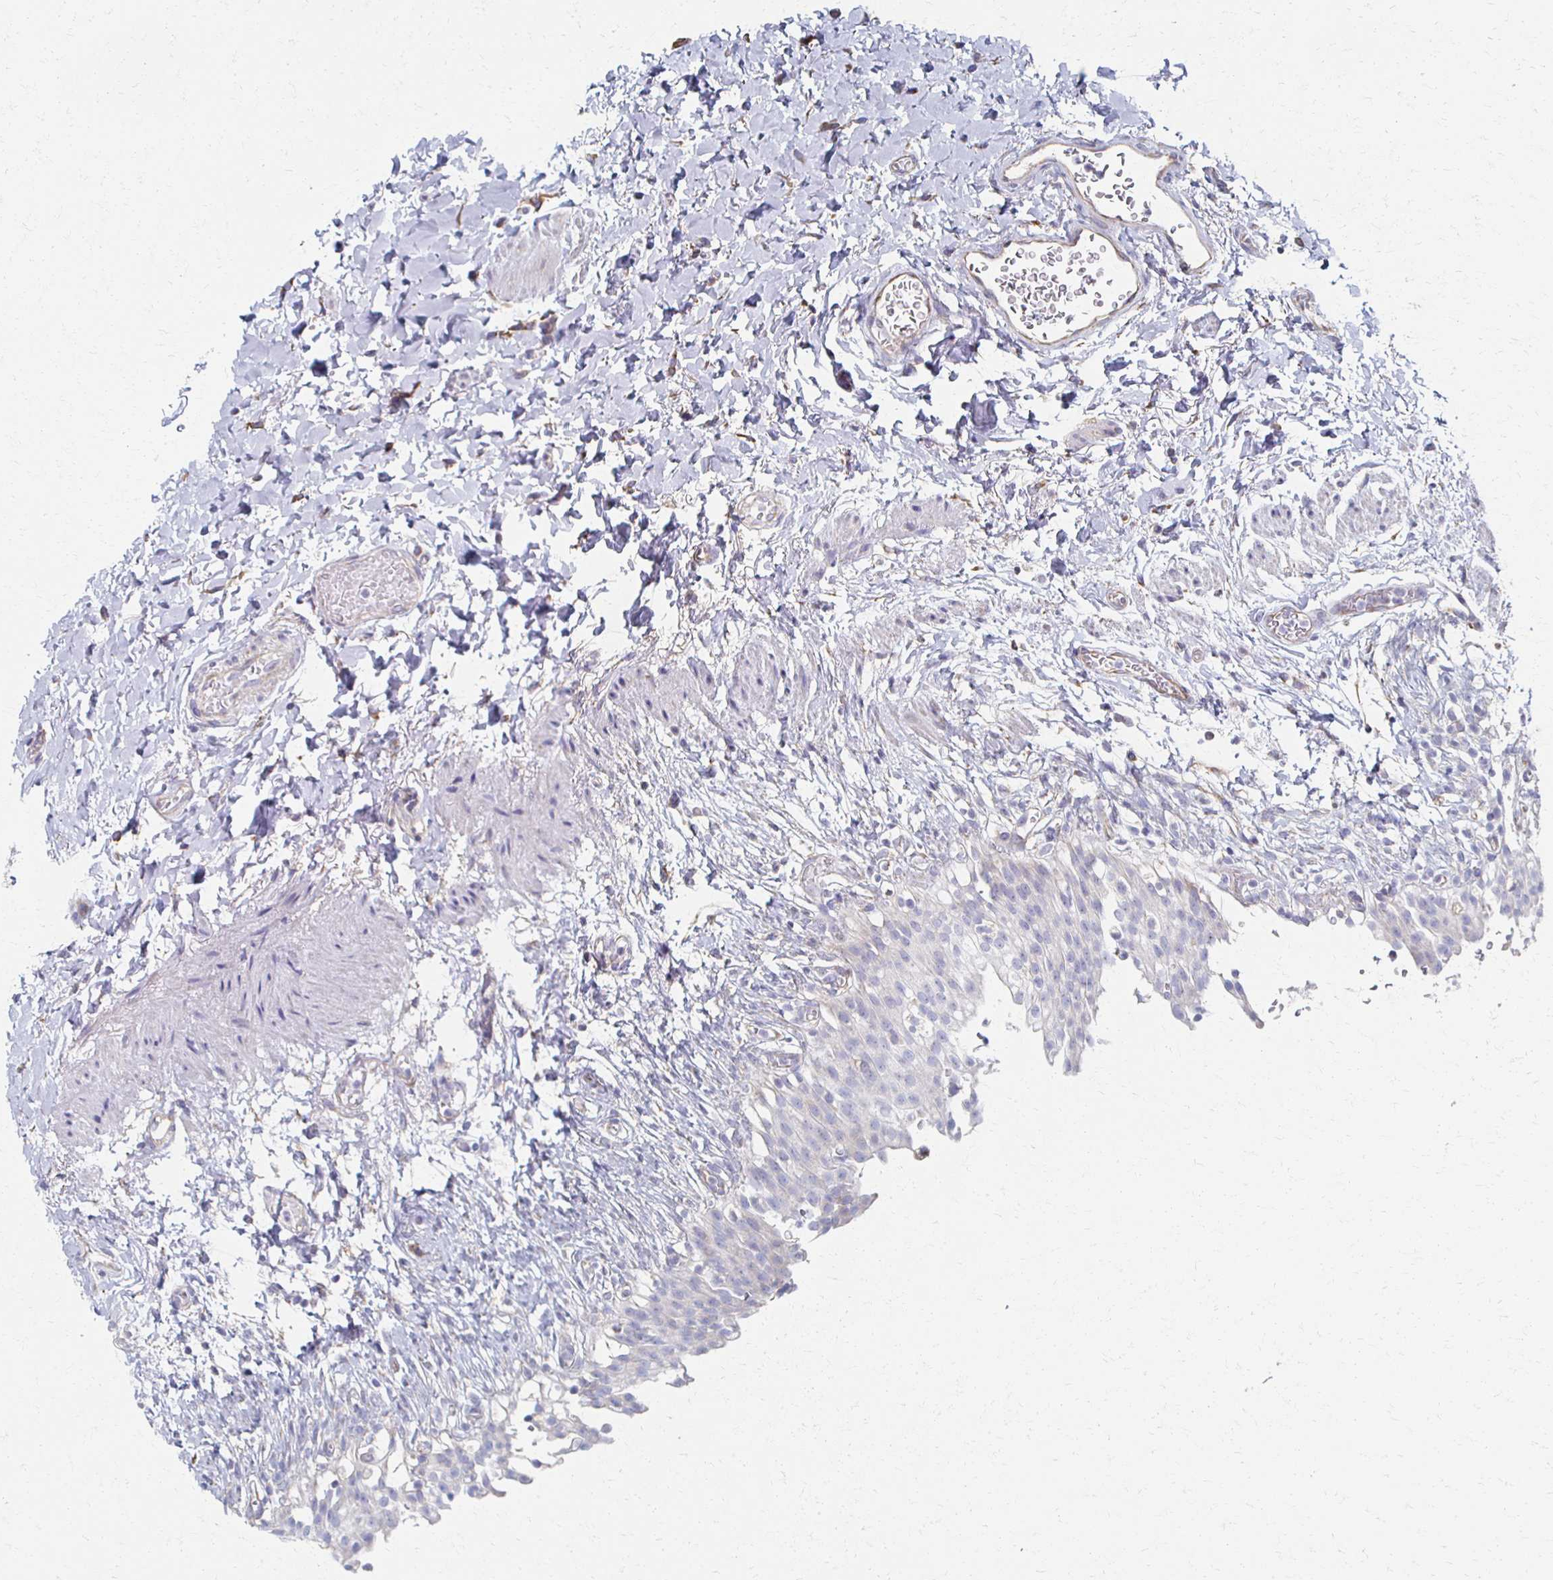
{"staining": {"intensity": "negative", "quantity": "none", "location": "none"}, "tissue": "urinary bladder", "cell_type": "Urothelial cells", "image_type": "normal", "snomed": [{"axis": "morphology", "description": "Normal tissue, NOS"}, {"axis": "topography", "description": "Urinary bladder"}, {"axis": "topography", "description": "Peripheral nerve tissue"}], "caption": "Normal urinary bladder was stained to show a protein in brown. There is no significant expression in urothelial cells. The staining was performed using DAB to visualize the protein expression in brown, while the nuclei were stained in blue with hematoxylin (Magnification: 20x).", "gene": "ATP1A3", "patient": {"sex": "female", "age": 60}}